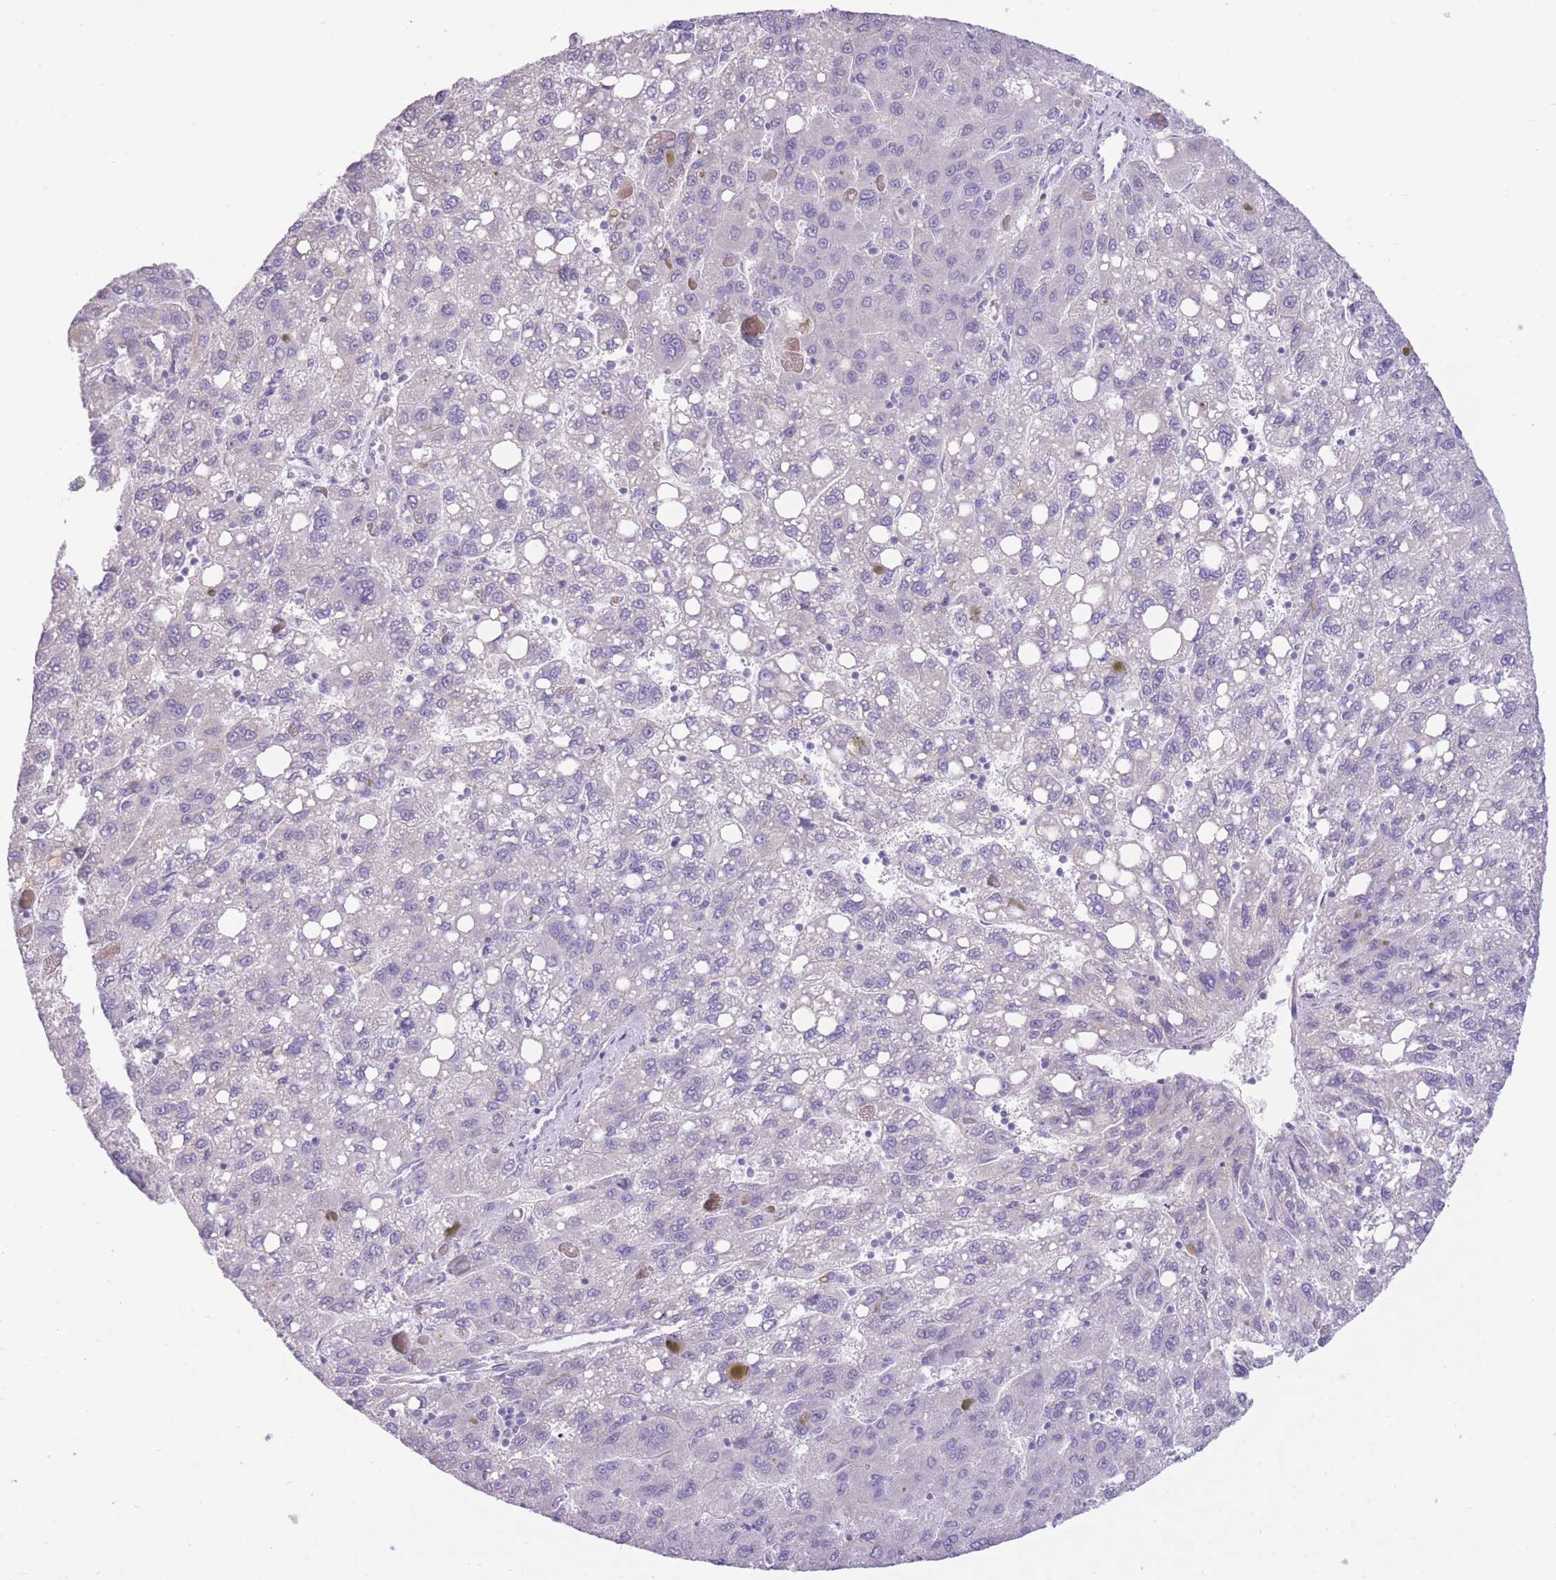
{"staining": {"intensity": "negative", "quantity": "none", "location": "none"}, "tissue": "liver cancer", "cell_type": "Tumor cells", "image_type": "cancer", "snomed": [{"axis": "morphology", "description": "Carcinoma, Hepatocellular, NOS"}, {"axis": "topography", "description": "Liver"}], "caption": "An image of human liver cancer is negative for staining in tumor cells.", "gene": "WDR70", "patient": {"sex": "female", "age": 82}}